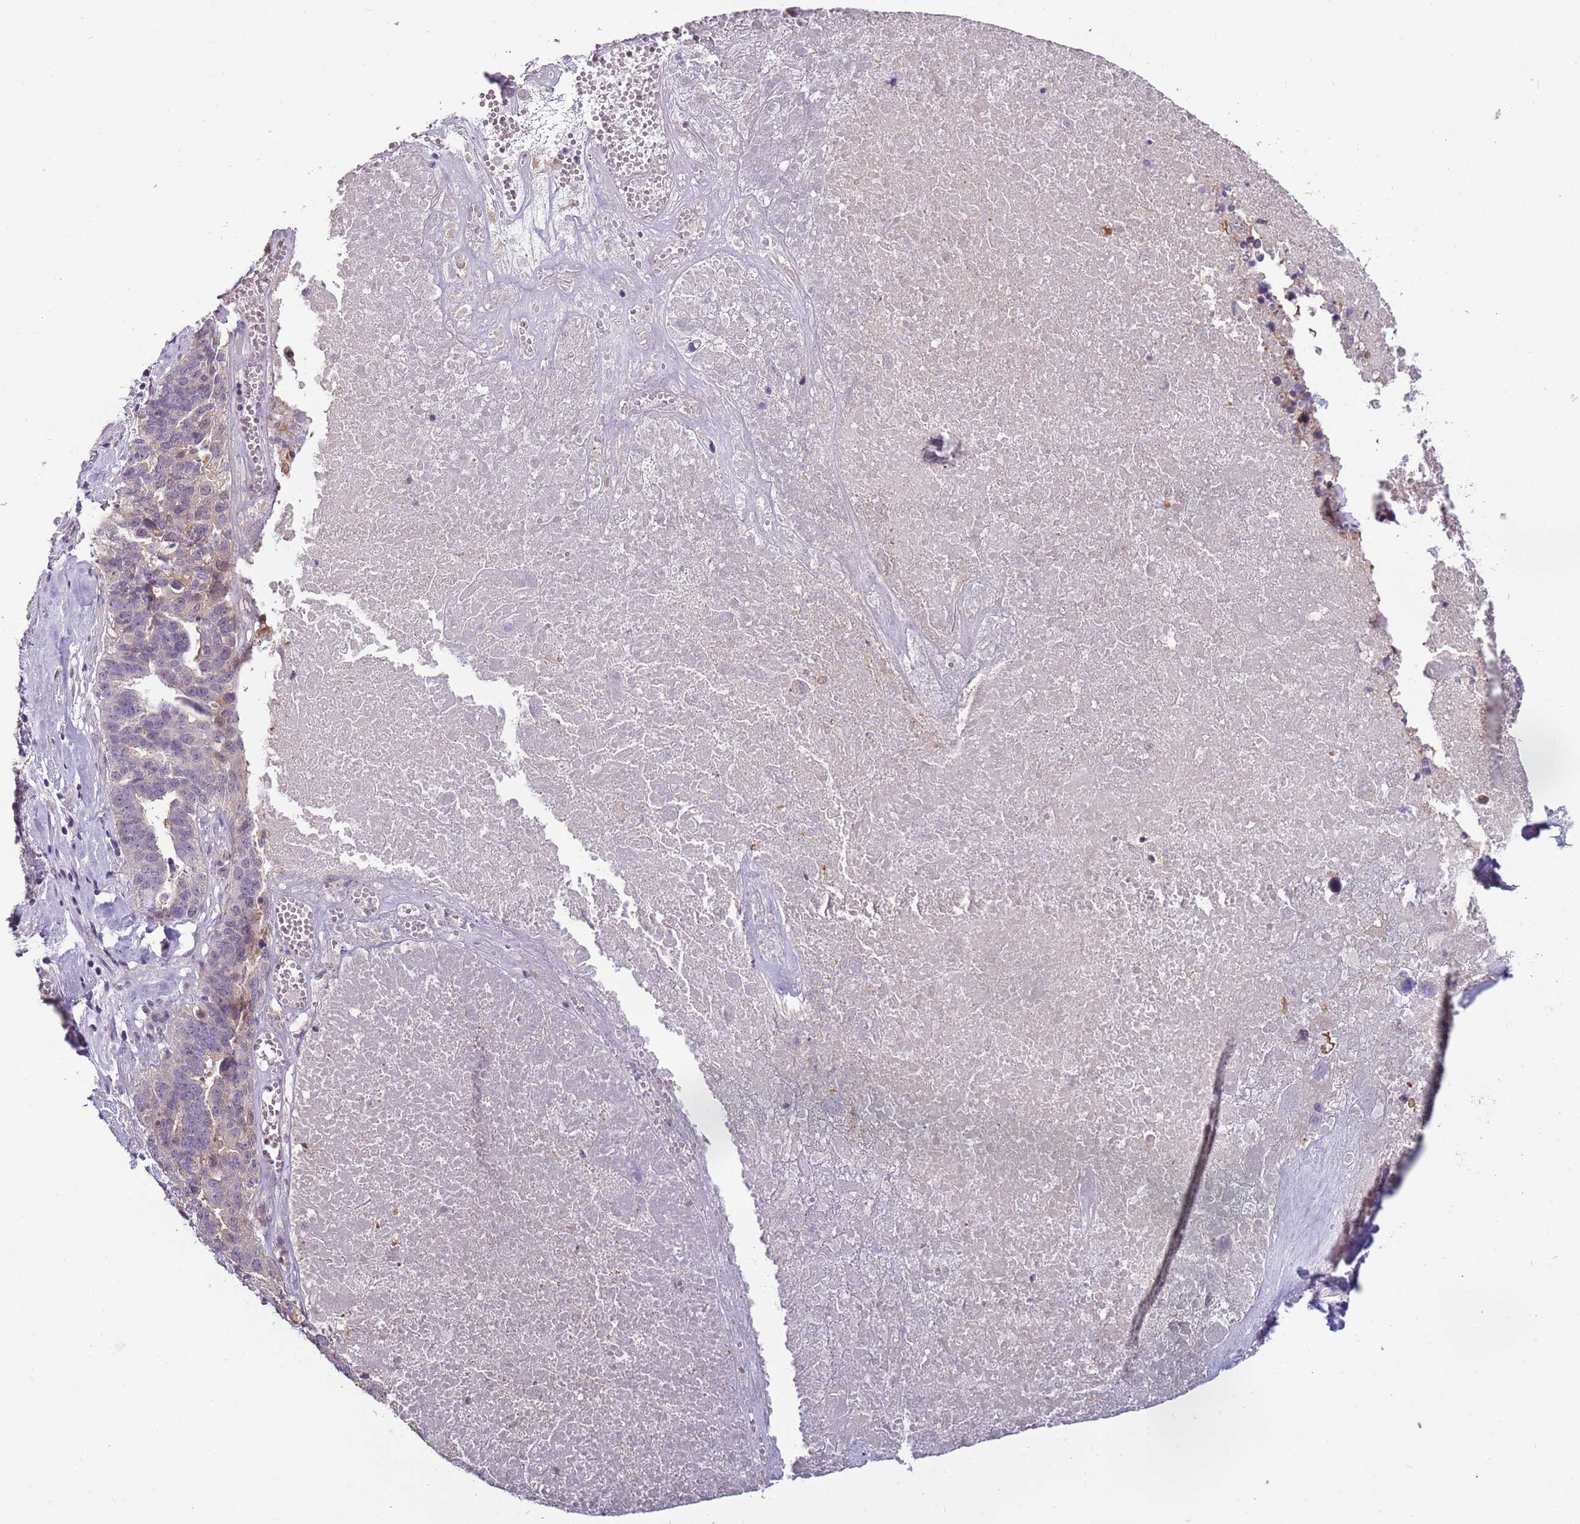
{"staining": {"intensity": "negative", "quantity": "none", "location": "none"}, "tissue": "ovarian cancer", "cell_type": "Tumor cells", "image_type": "cancer", "snomed": [{"axis": "morphology", "description": "Cystadenocarcinoma, serous, NOS"}, {"axis": "topography", "description": "Ovary"}], "caption": "Tumor cells show no significant protein staining in ovarian cancer (serous cystadenocarcinoma).", "gene": "ARHGAP5", "patient": {"sex": "female", "age": 59}}